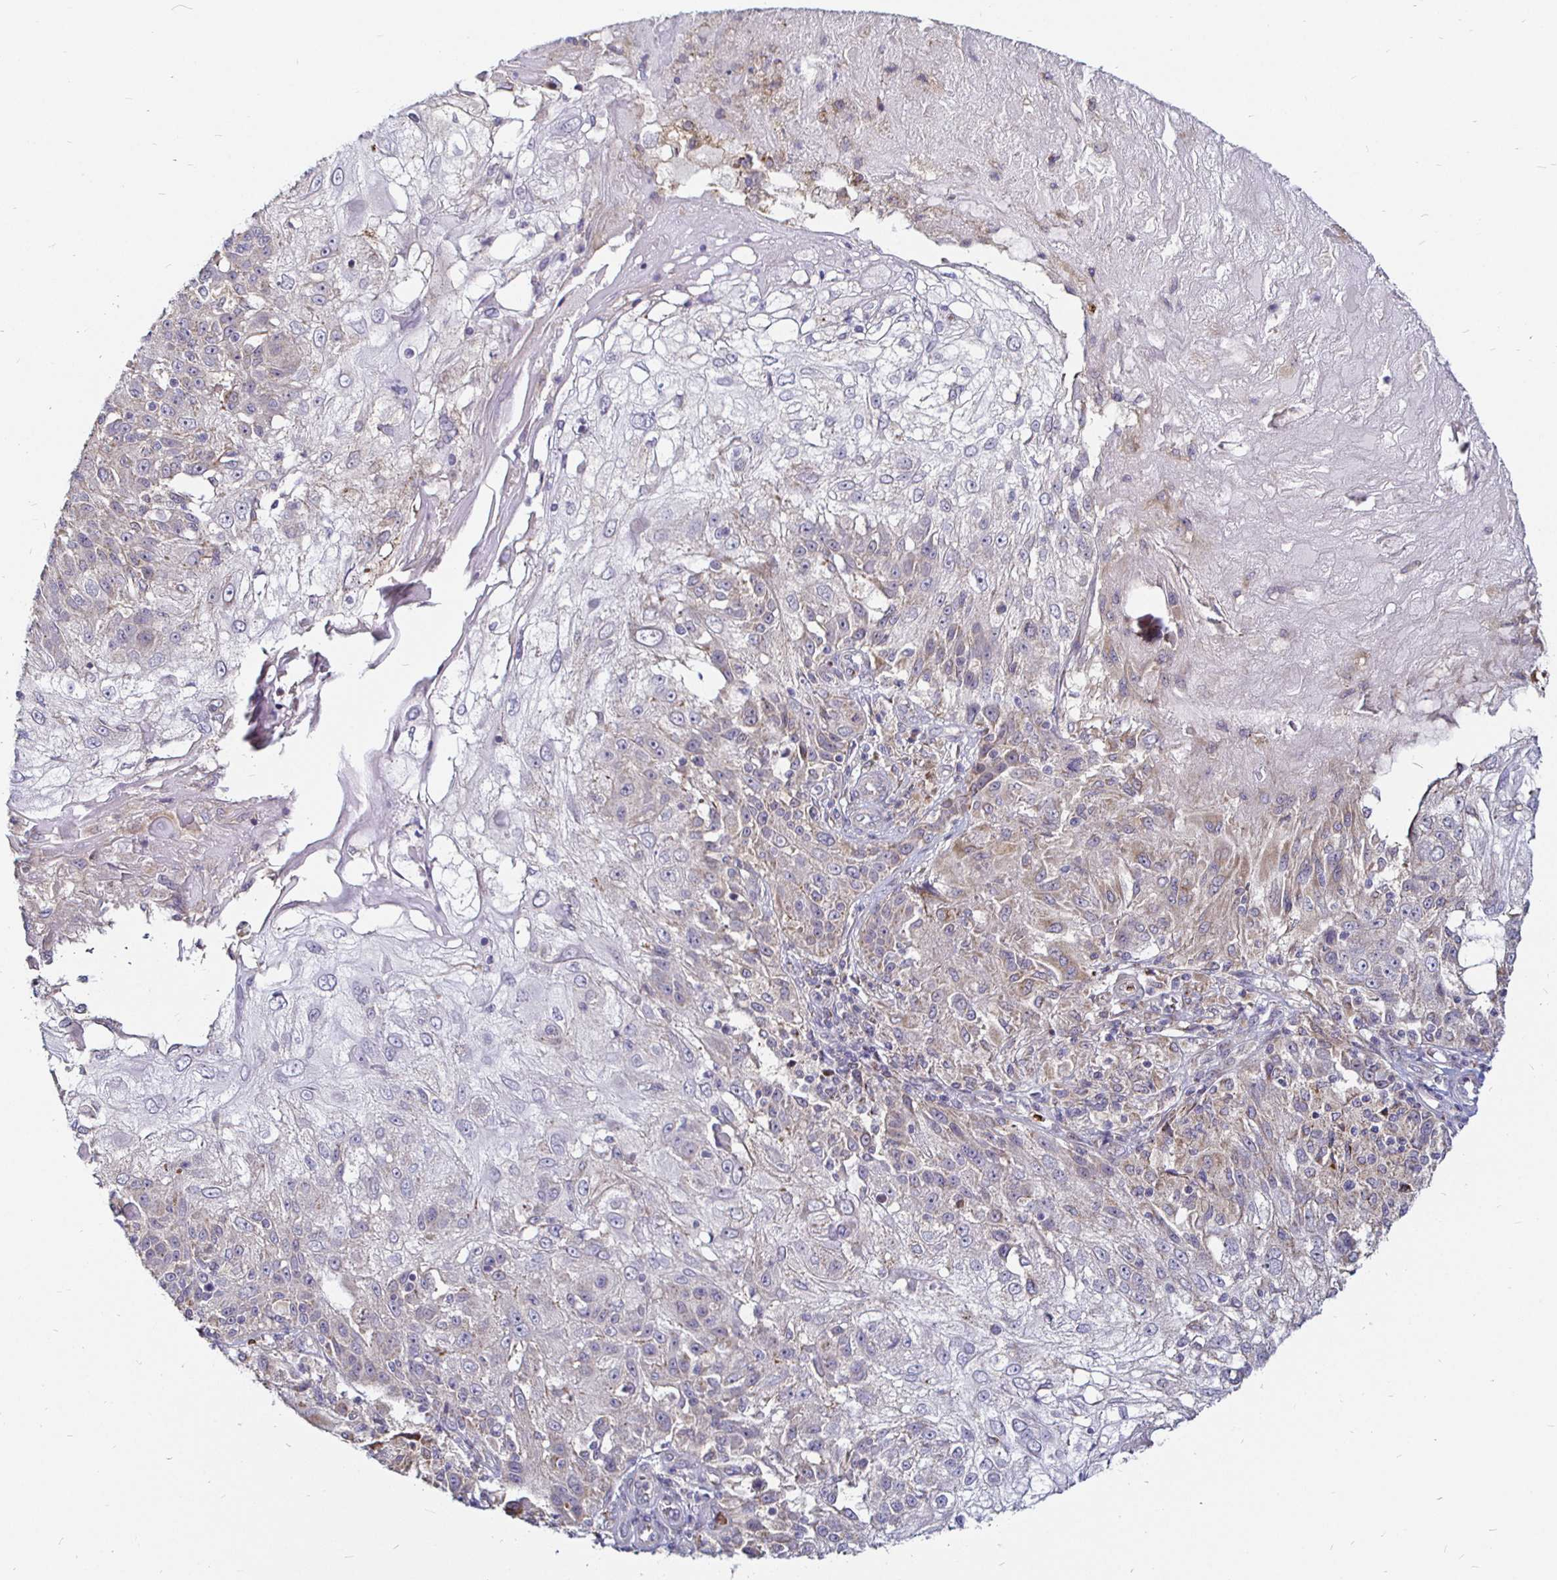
{"staining": {"intensity": "weak", "quantity": "25%-75%", "location": "cytoplasmic/membranous"}, "tissue": "skin cancer", "cell_type": "Tumor cells", "image_type": "cancer", "snomed": [{"axis": "morphology", "description": "Normal tissue, NOS"}, {"axis": "morphology", "description": "Squamous cell carcinoma, NOS"}, {"axis": "topography", "description": "Skin"}], "caption": "Brown immunohistochemical staining in squamous cell carcinoma (skin) displays weak cytoplasmic/membranous staining in about 25%-75% of tumor cells. The staining is performed using DAB (3,3'-diaminobenzidine) brown chromogen to label protein expression. The nuclei are counter-stained blue using hematoxylin.", "gene": "ATG3", "patient": {"sex": "female", "age": 83}}